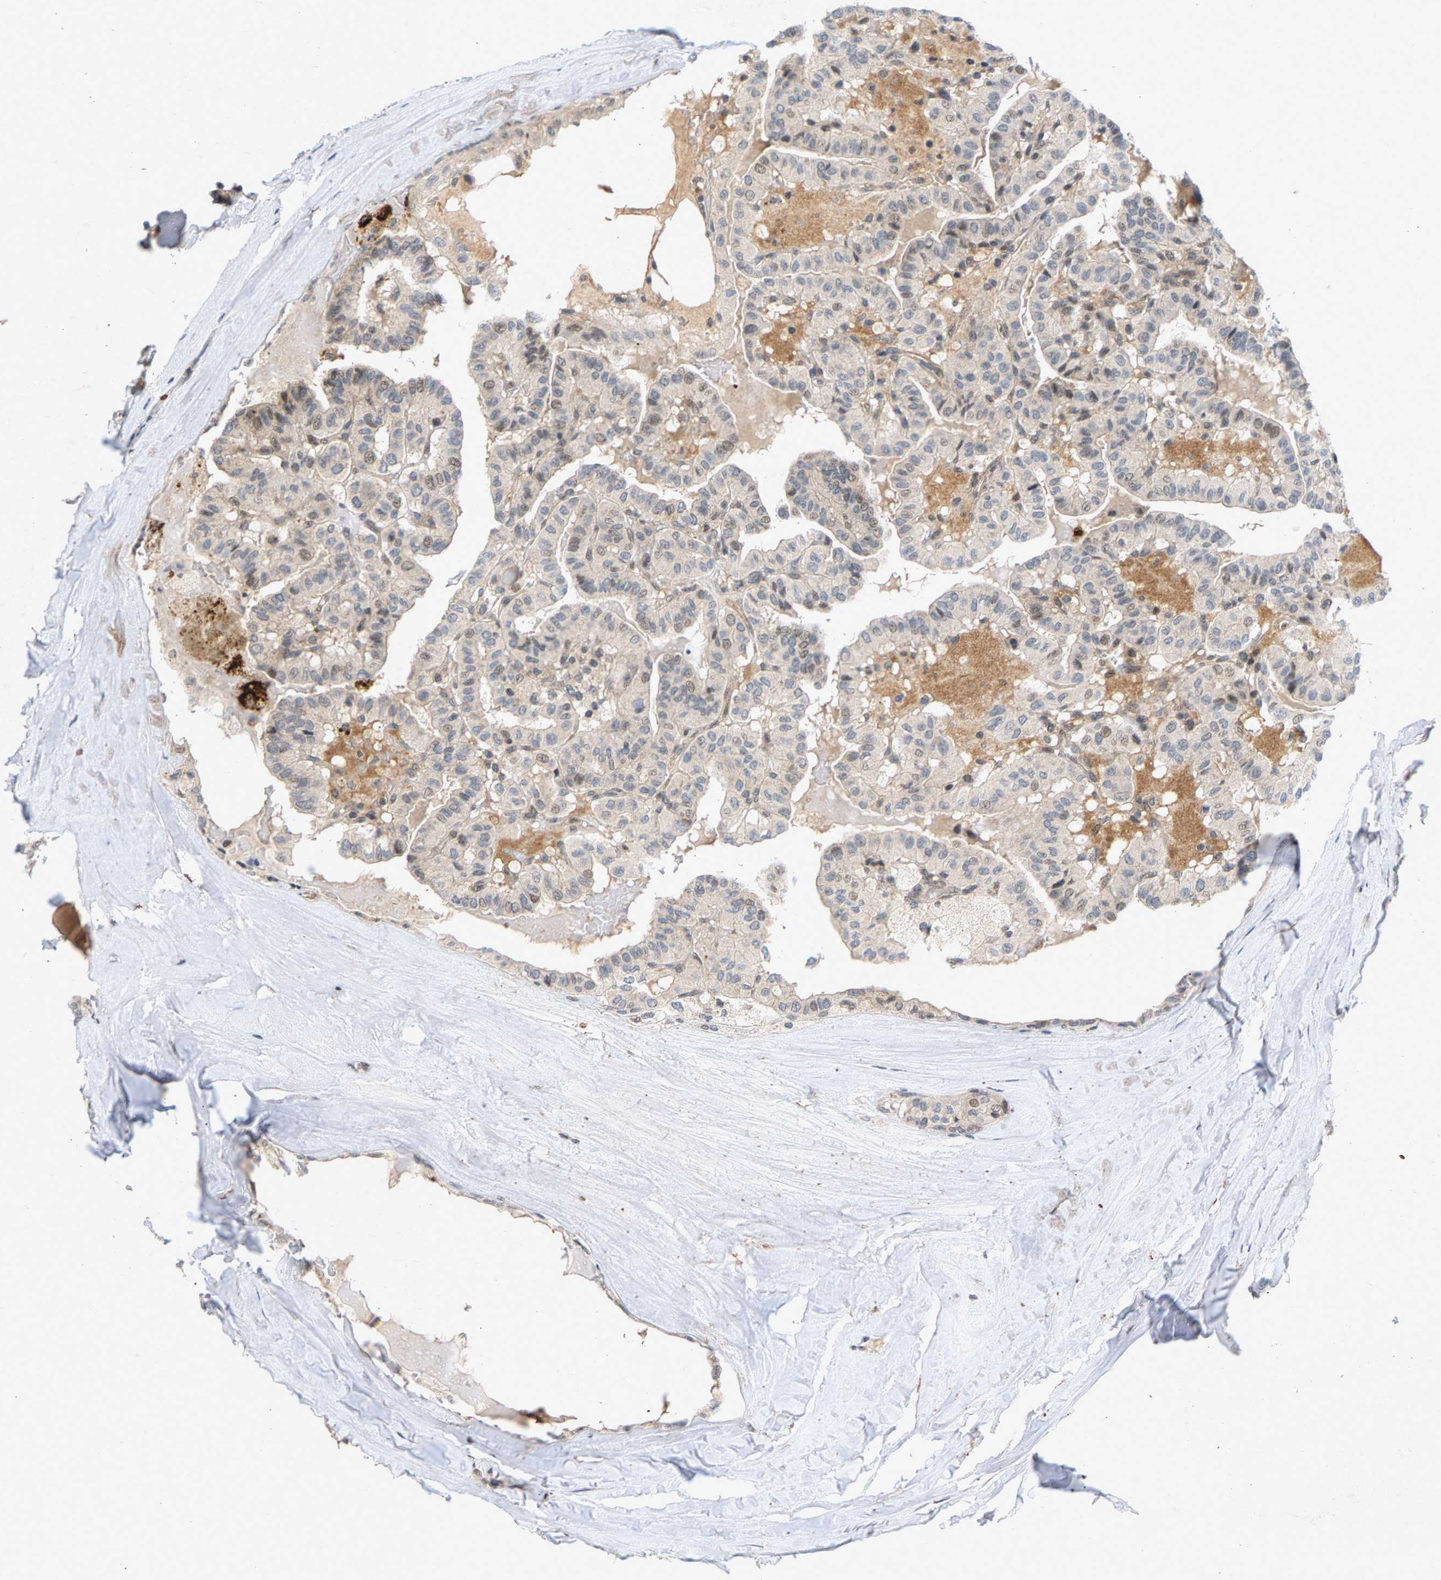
{"staining": {"intensity": "weak", "quantity": "25%-75%", "location": "nuclear"}, "tissue": "thyroid cancer", "cell_type": "Tumor cells", "image_type": "cancer", "snomed": [{"axis": "morphology", "description": "Papillary adenocarcinoma, NOS"}, {"axis": "topography", "description": "Thyroid gland"}], "caption": "There is low levels of weak nuclear staining in tumor cells of thyroid cancer, as demonstrated by immunohistochemical staining (brown color).", "gene": "ZPR1", "patient": {"sex": "male", "age": 77}}